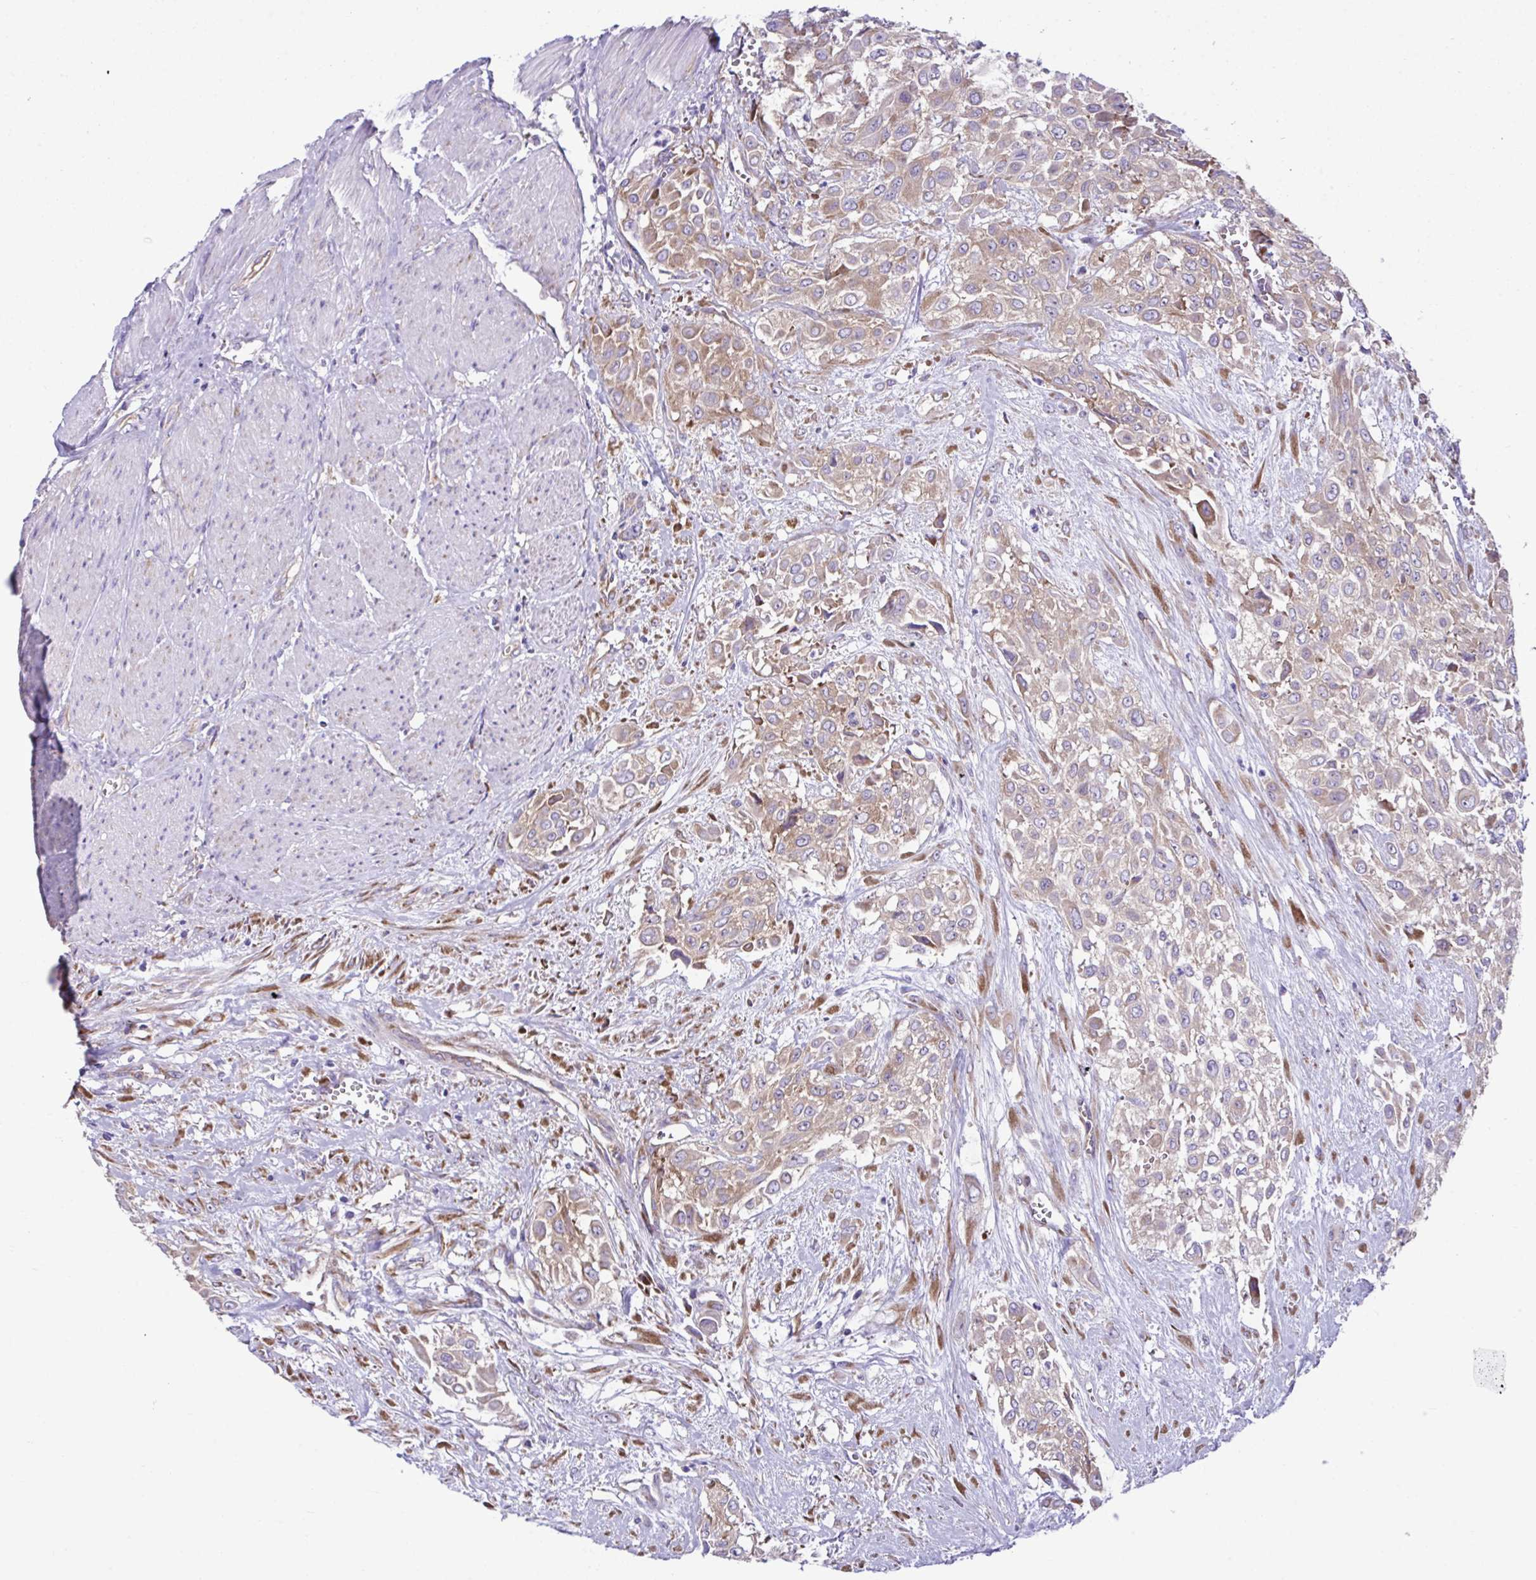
{"staining": {"intensity": "weak", "quantity": ">75%", "location": "cytoplasmic/membranous"}, "tissue": "urothelial cancer", "cell_type": "Tumor cells", "image_type": "cancer", "snomed": [{"axis": "morphology", "description": "Urothelial carcinoma, High grade"}, {"axis": "topography", "description": "Urinary bladder"}], "caption": "A high-resolution micrograph shows immunohistochemistry (IHC) staining of urothelial cancer, which demonstrates weak cytoplasmic/membranous positivity in approximately >75% of tumor cells.", "gene": "RPL7", "patient": {"sex": "male", "age": 57}}